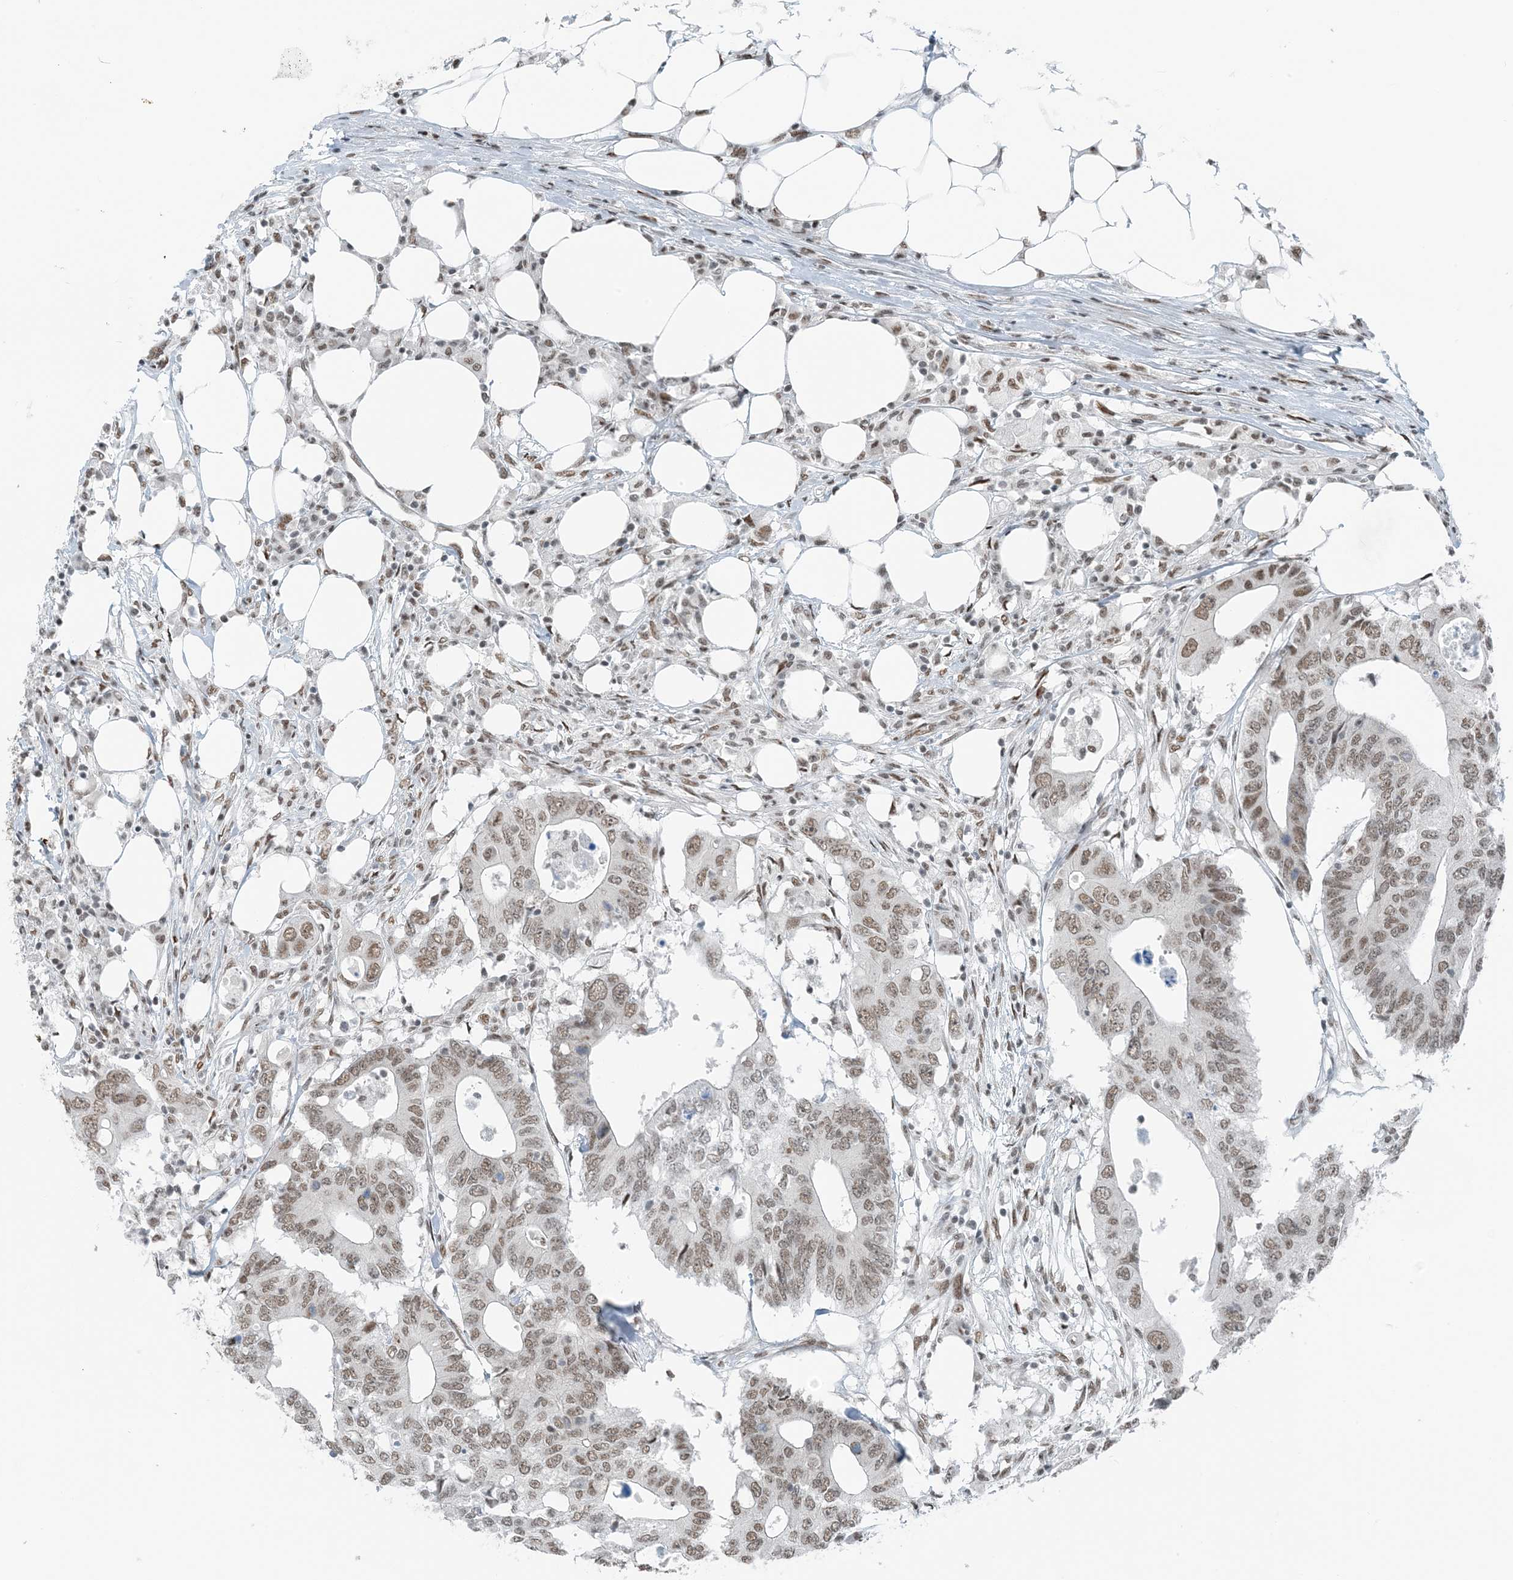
{"staining": {"intensity": "moderate", "quantity": ">75%", "location": "nuclear"}, "tissue": "colorectal cancer", "cell_type": "Tumor cells", "image_type": "cancer", "snomed": [{"axis": "morphology", "description": "Adenocarcinoma, NOS"}, {"axis": "topography", "description": "Colon"}], "caption": "Colorectal adenocarcinoma was stained to show a protein in brown. There is medium levels of moderate nuclear expression in approximately >75% of tumor cells.", "gene": "ZNF500", "patient": {"sex": "male", "age": 71}}